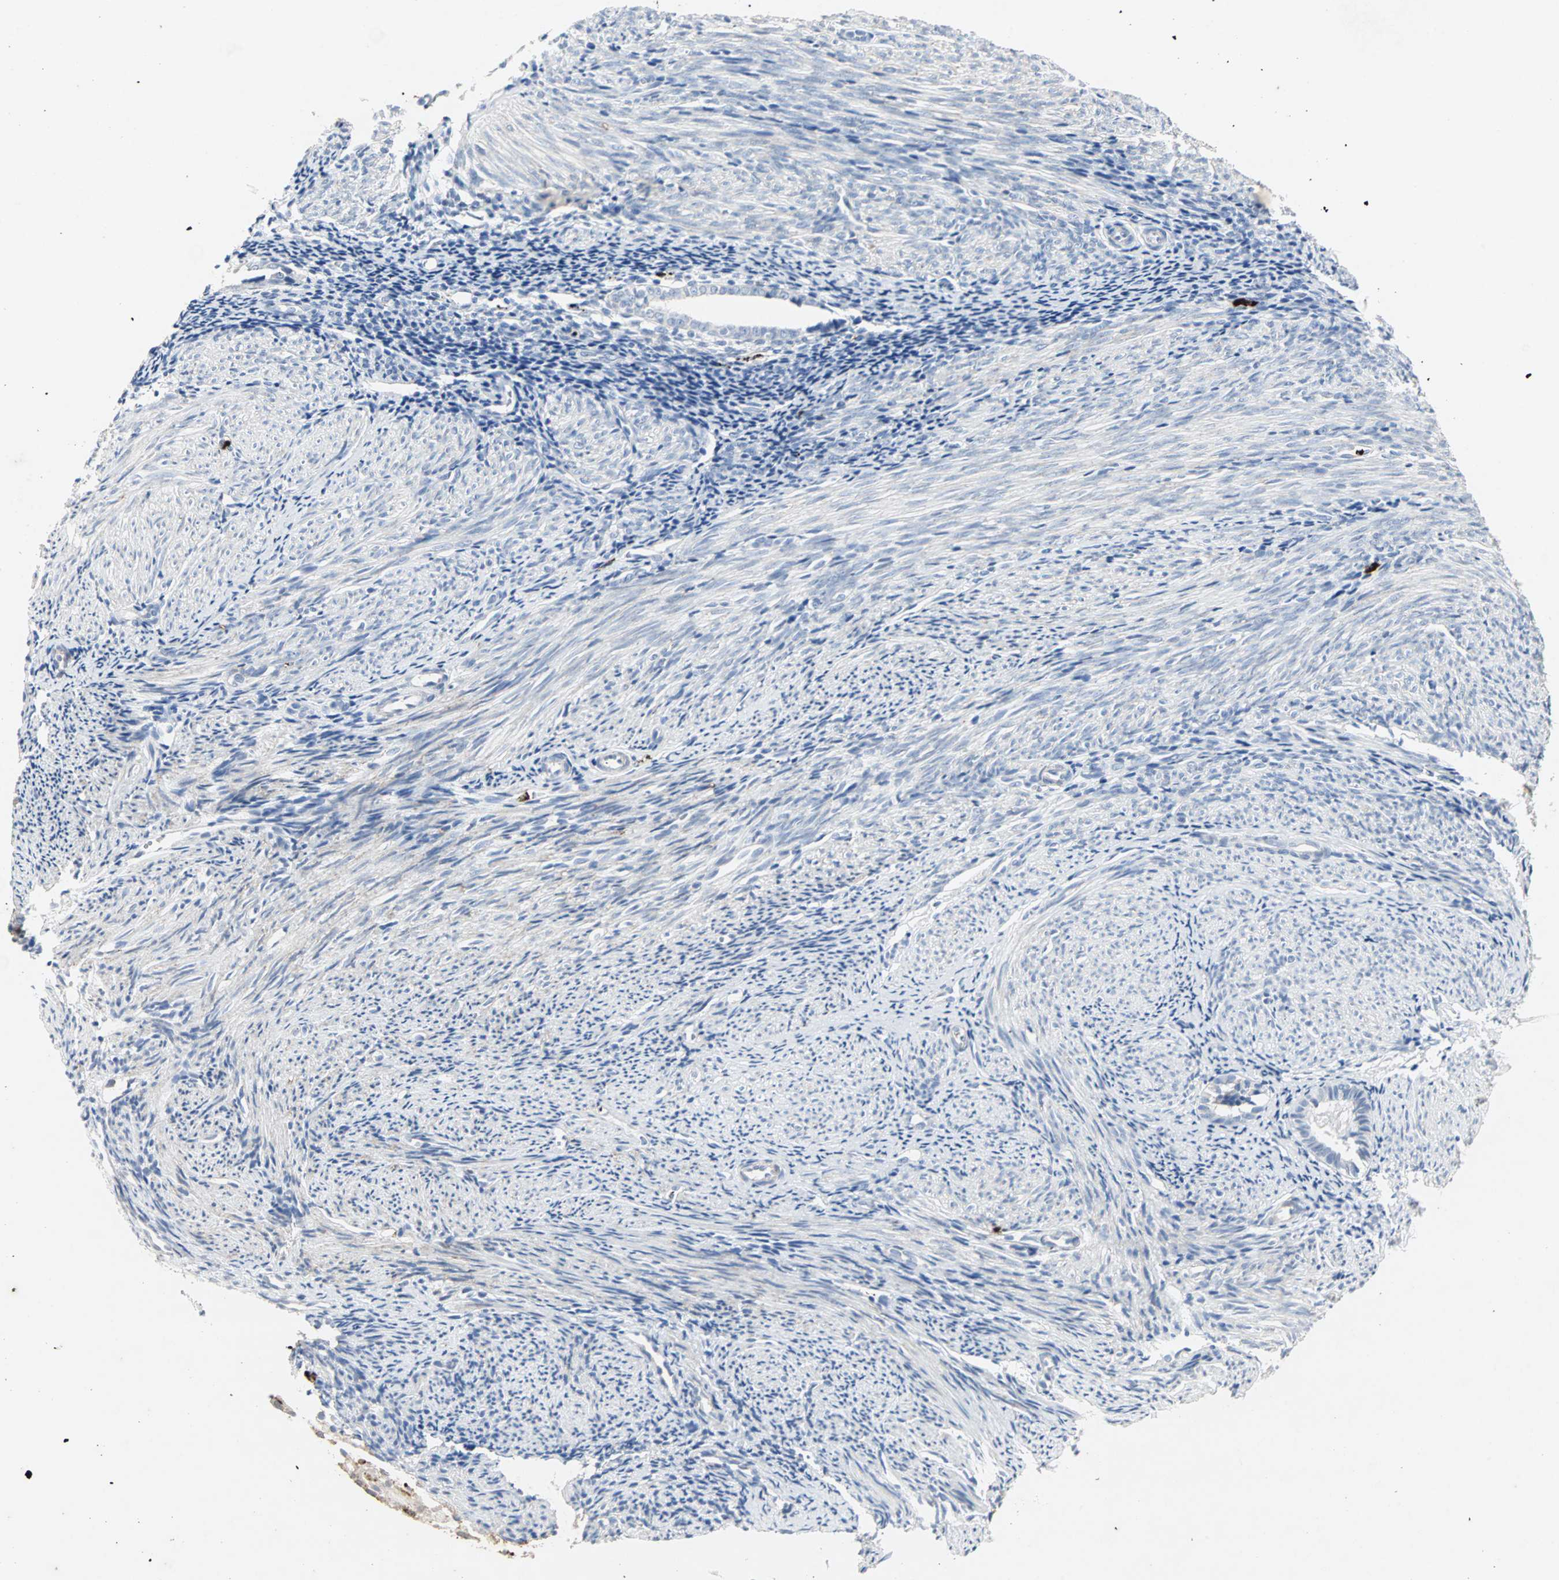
{"staining": {"intensity": "negative", "quantity": "none", "location": "none"}, "tissue": "endometrium", "cell_type": "Cells in endometrial stroma", "image_type": "normal", "snomed": [{"axis": "morphology", "description": "Normal tissue, NOS"}, {"axis": "topography", "description": "Smooth muscle"}, {"axis": "topography", "description": "Endometrium"}], "caption": "Protein analysis of normal endometrium displays no significant expression in cells in endometrial stroma.", "gene": "CEACAM6", "patient": {"sex": "female", "age": 57}}